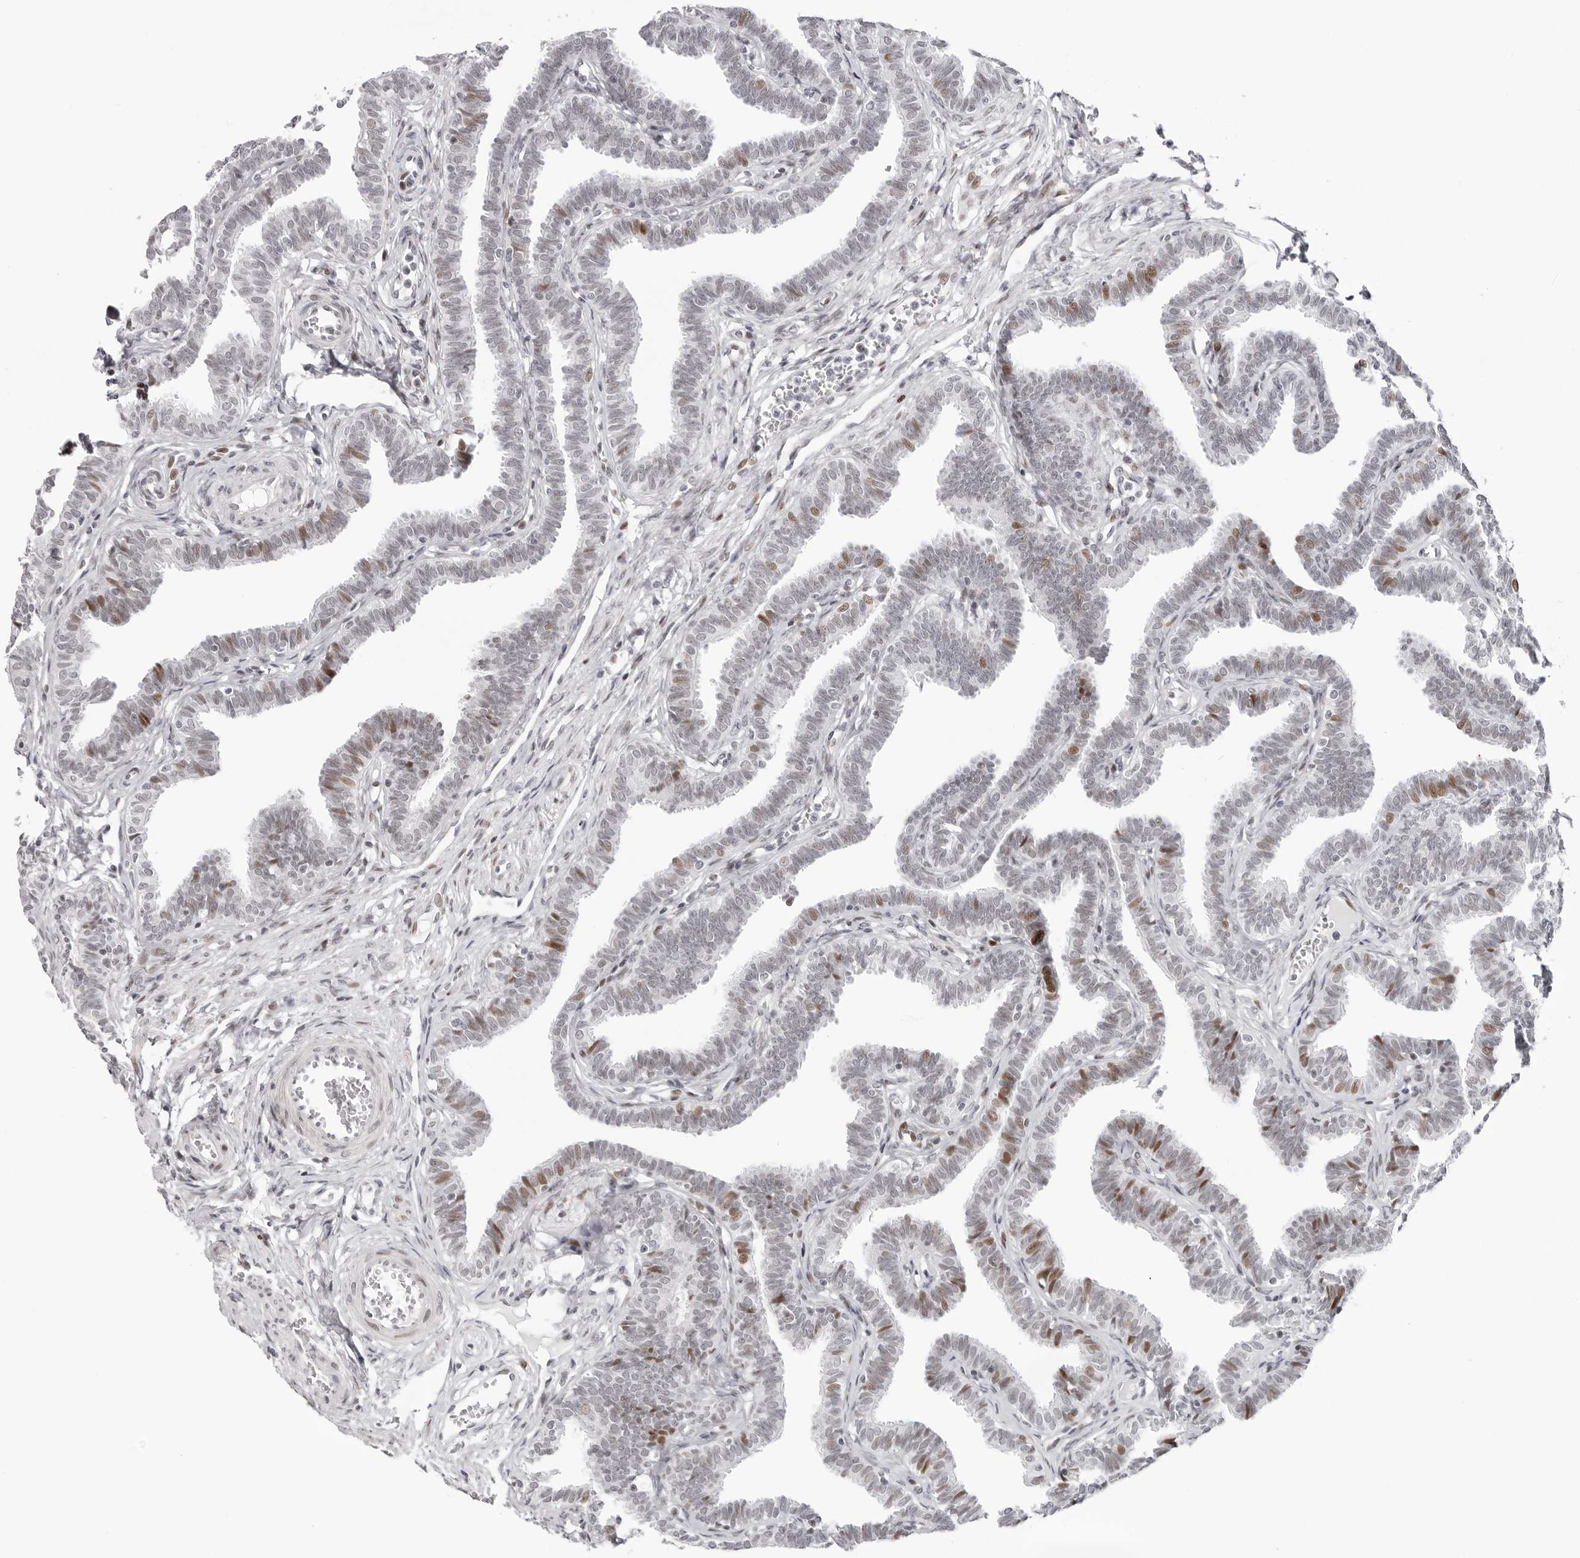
{"staining": {"intensity": "moderate", "quantity": "25%-75%", "location": "nuclear"}, "tissue": "fallopian tube", "cell_type": "Glandular cells", "image_type": "normal", "snomed": [{"axis": "morphology", "description": "Normal tissue, NOS"}, {"axis": "topography", "description": "Fallopian tube"}, {"axis": "topography", "description": "Ovary"}], "caption": "IHC of unremarkable fallopian tube exhibits medium levels of moderate nuclear staining in approximately 25%-75% of glandular cells.", "gene": "NTPCR", "patient": {"sex": "female", "age": 23}}